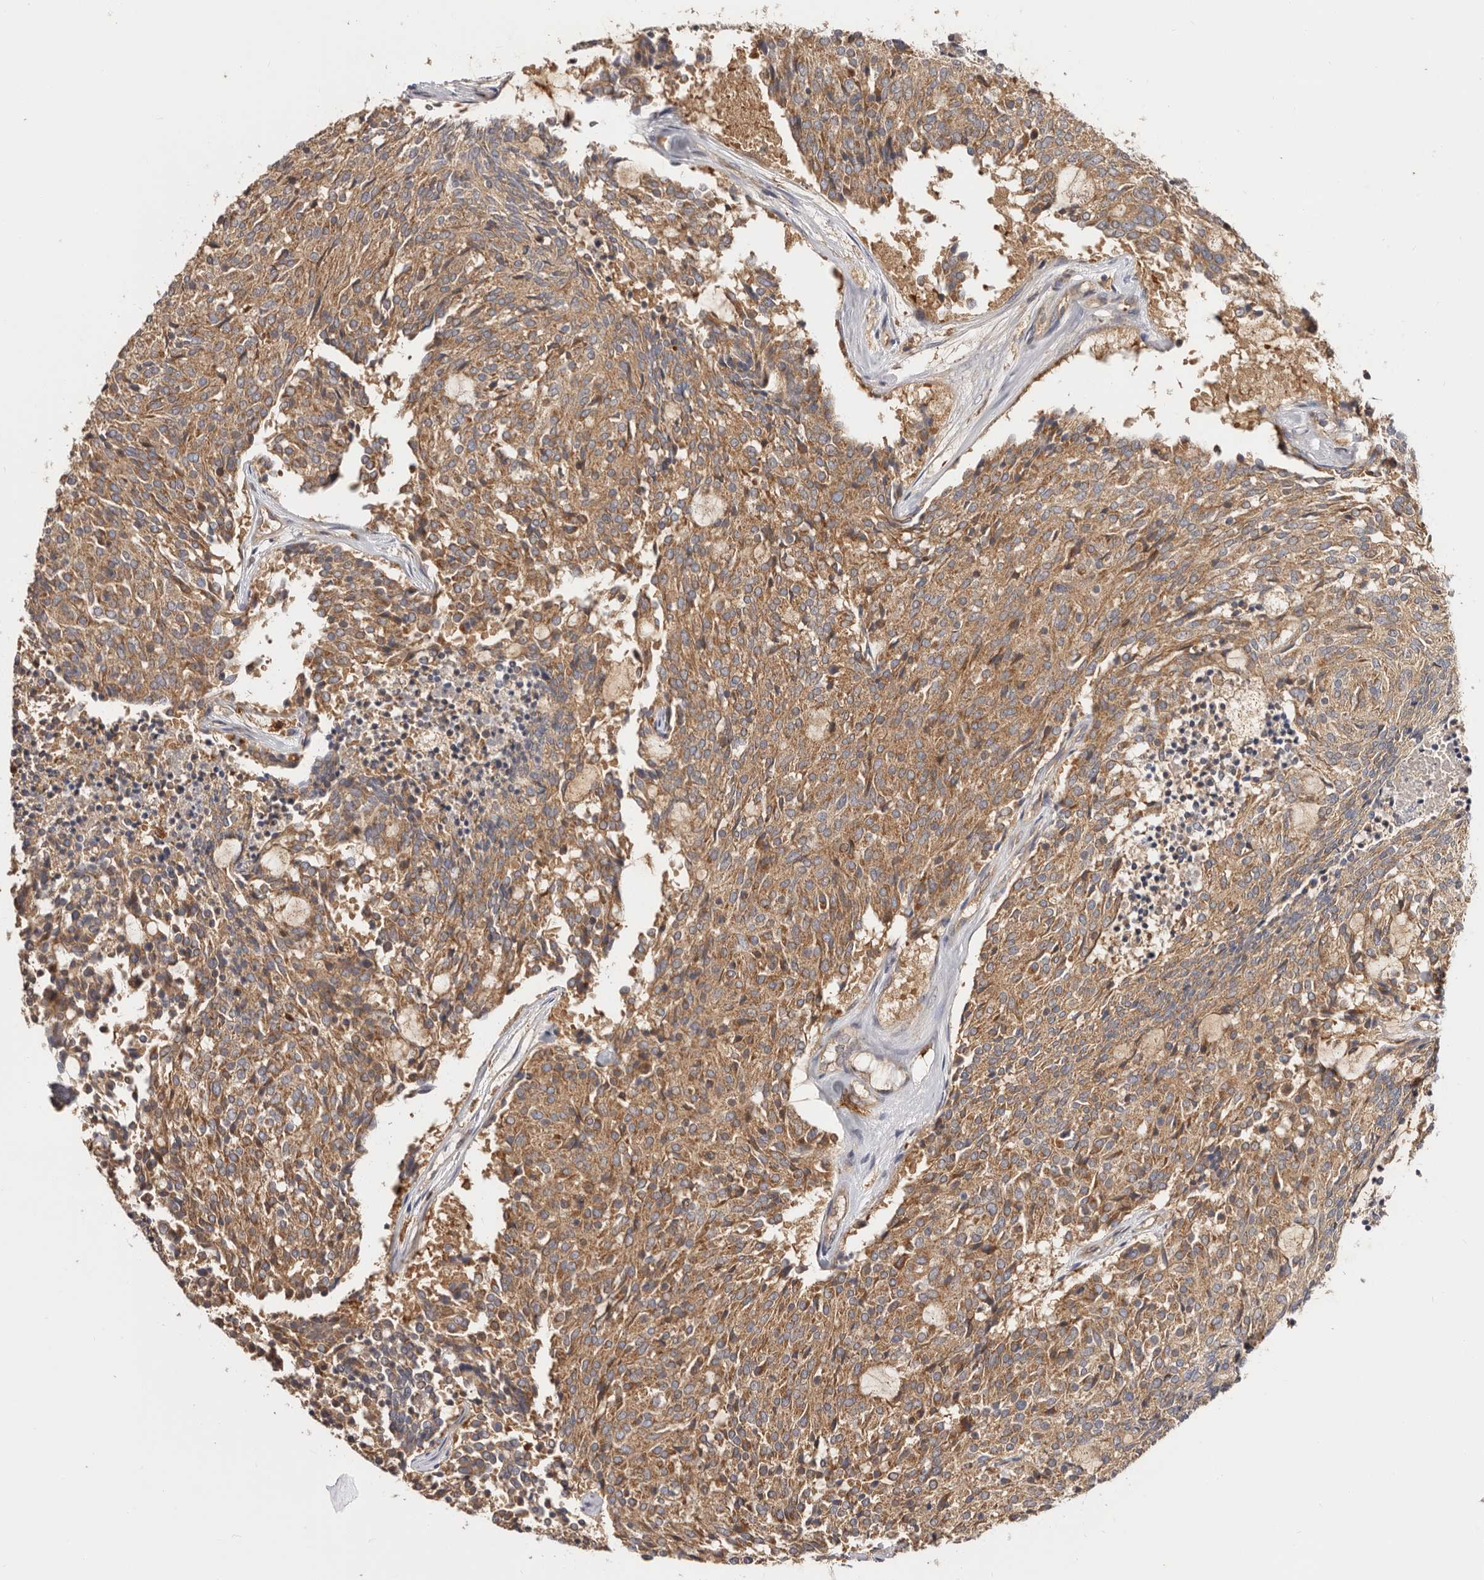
{"staining": {"intensity": "moderate", "quantity": ">75%", "location": "cytoplasmic/membranous"}, "tissue": "carcinoid", "cell_type": "Tumor cells", "image_type": "cancer", "snomed": [{"axis": "morphology", "description": "Carcinoid, malignant, NOS"}, {"axis": "topography", "description": "Pancreas"}], "caption": "A brown stain shows moderate cytoplasmic/membranous staining of a protein in human carcinoid (malignant) tumor cells. Immunohistochemistry (ihc) stains the protein in brown and the nuclei are stained blue.", "gene": "LAP3", "patient": {"sex": "female", "age": 54}}